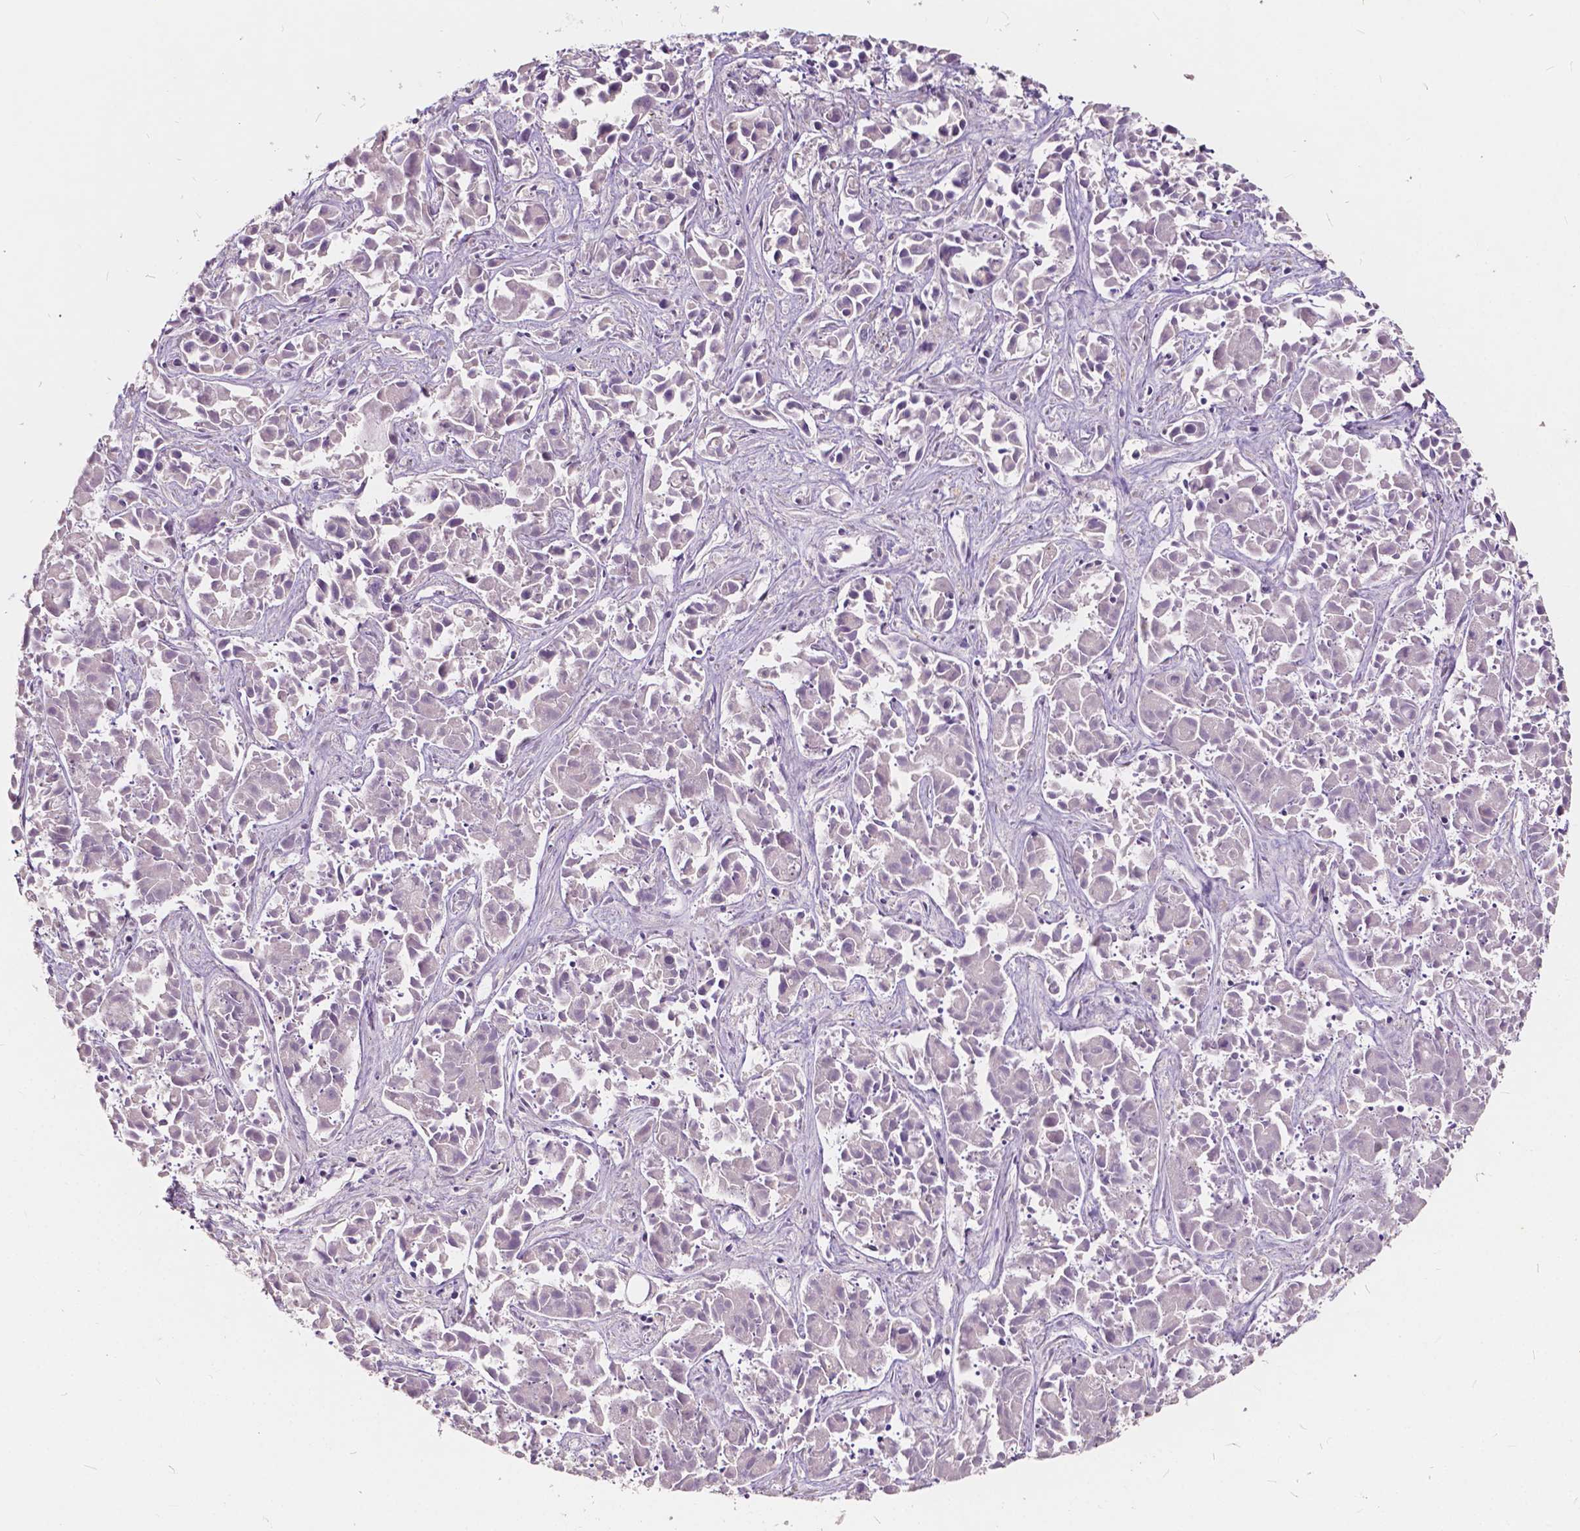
{"staining": {"intensity": "negative", "quantity": "none", "location": "none"}, "tissue": "liver cancer", "cell_type": "Tumor cells", "image_type": "cancer", "snomed": [{"axis": "morphology", "description": "Cholangiocarcinoma"}, {"axis": "topography", "description": "Liver"}], "caption": "Image shows no significant protein positivity in tumor cells of liver cancer.", "gene": "SLC7A8", "patient": {"sex": "female", "age": 81}}